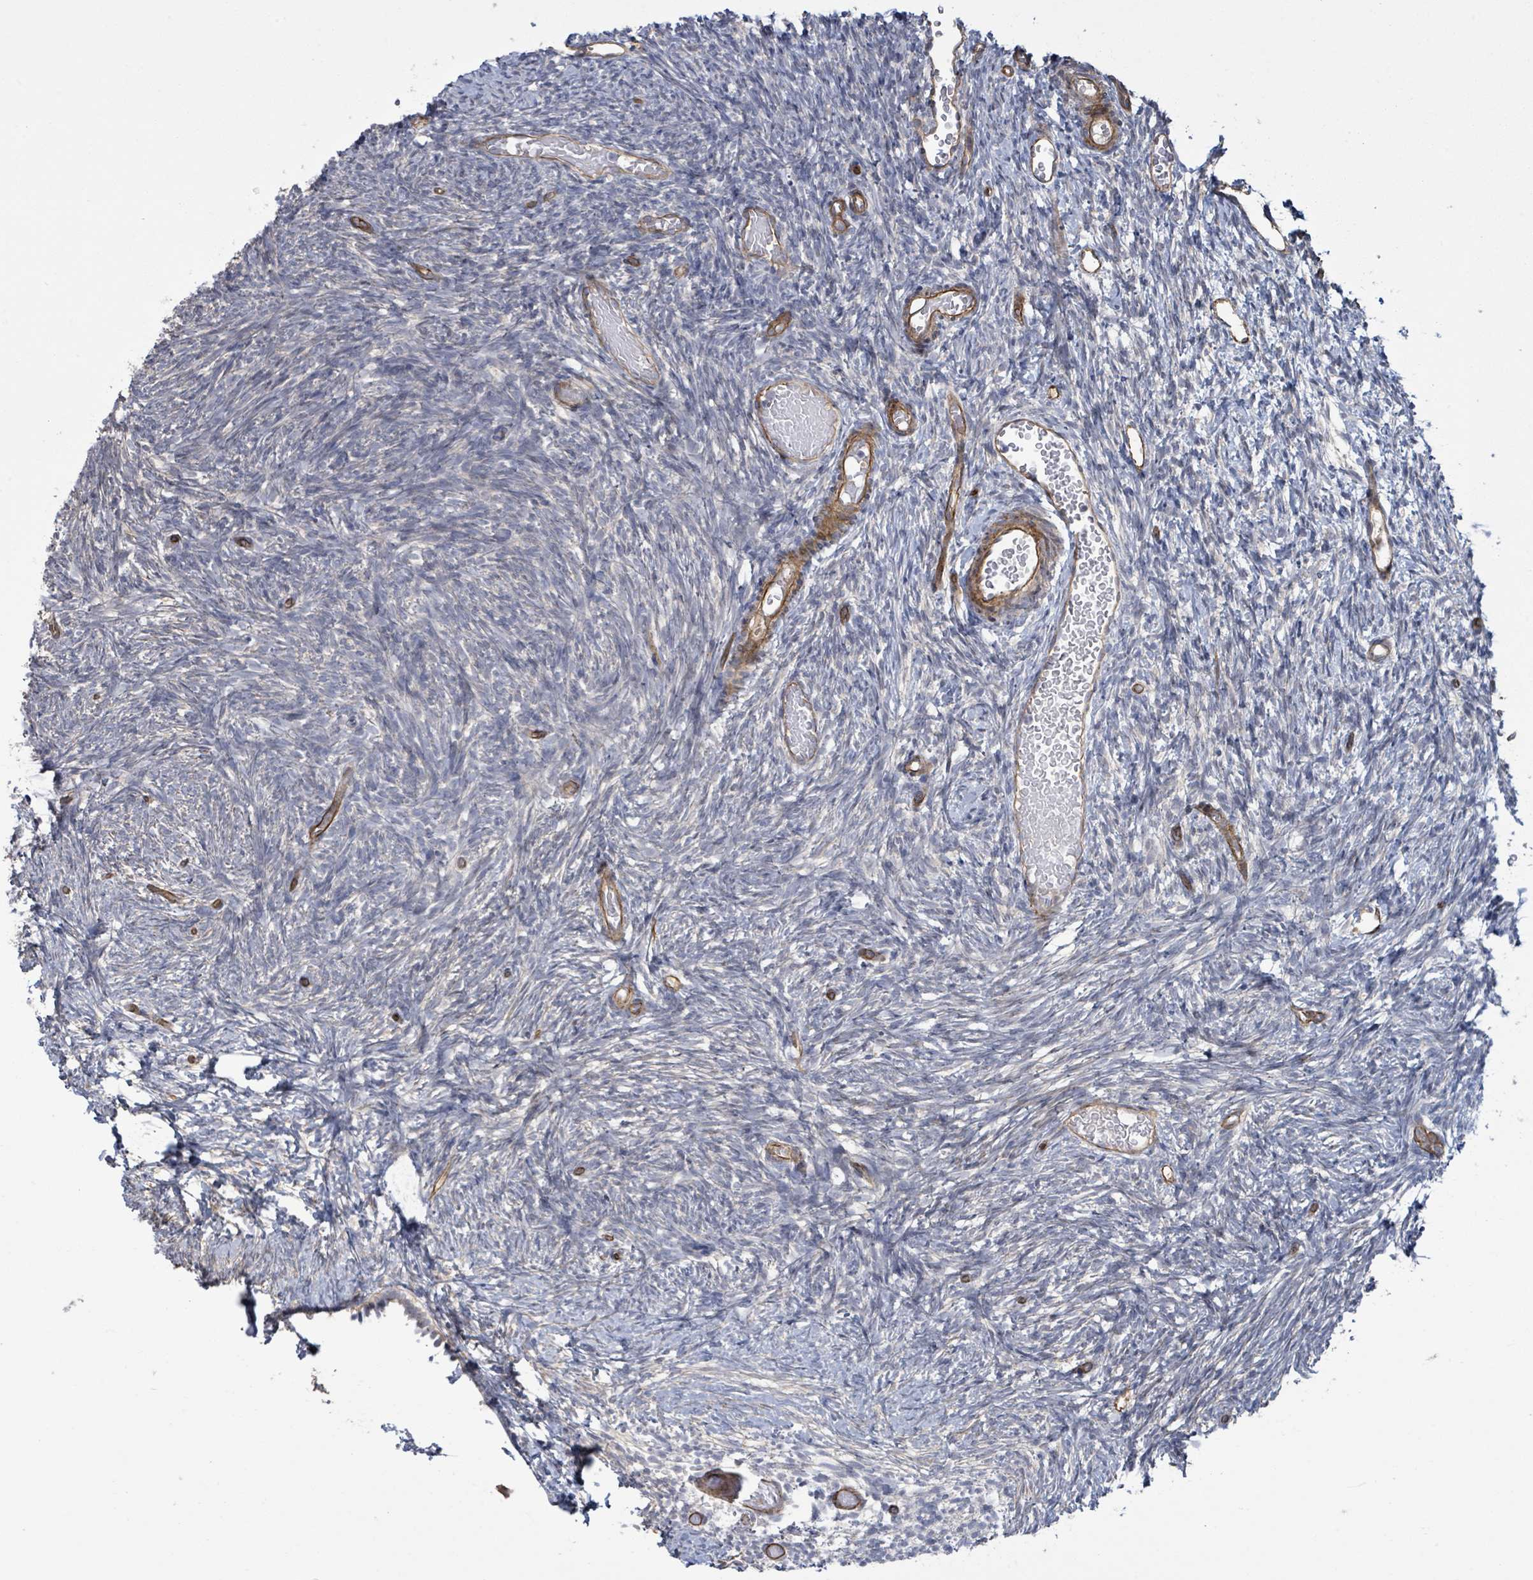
{"staining": {"intensity": "negative", "quantity": "none", "location": "none"}, "tissue": "ovary", "cell_type": "Follicle cells", "image_type": "normal", "snomed": [{"axis": "morphology", "description": "Normal tissue, NOS"}, {"axis": "topography", "description": "Ovary"}], "caption": "A photomicrograph of human ovary is negative for staining in follicle cells. (Brightfield microscopy of DAB IHC at high magnification).", "gene": "KANK3", "patient": {"sex": "female", "age": 39}}